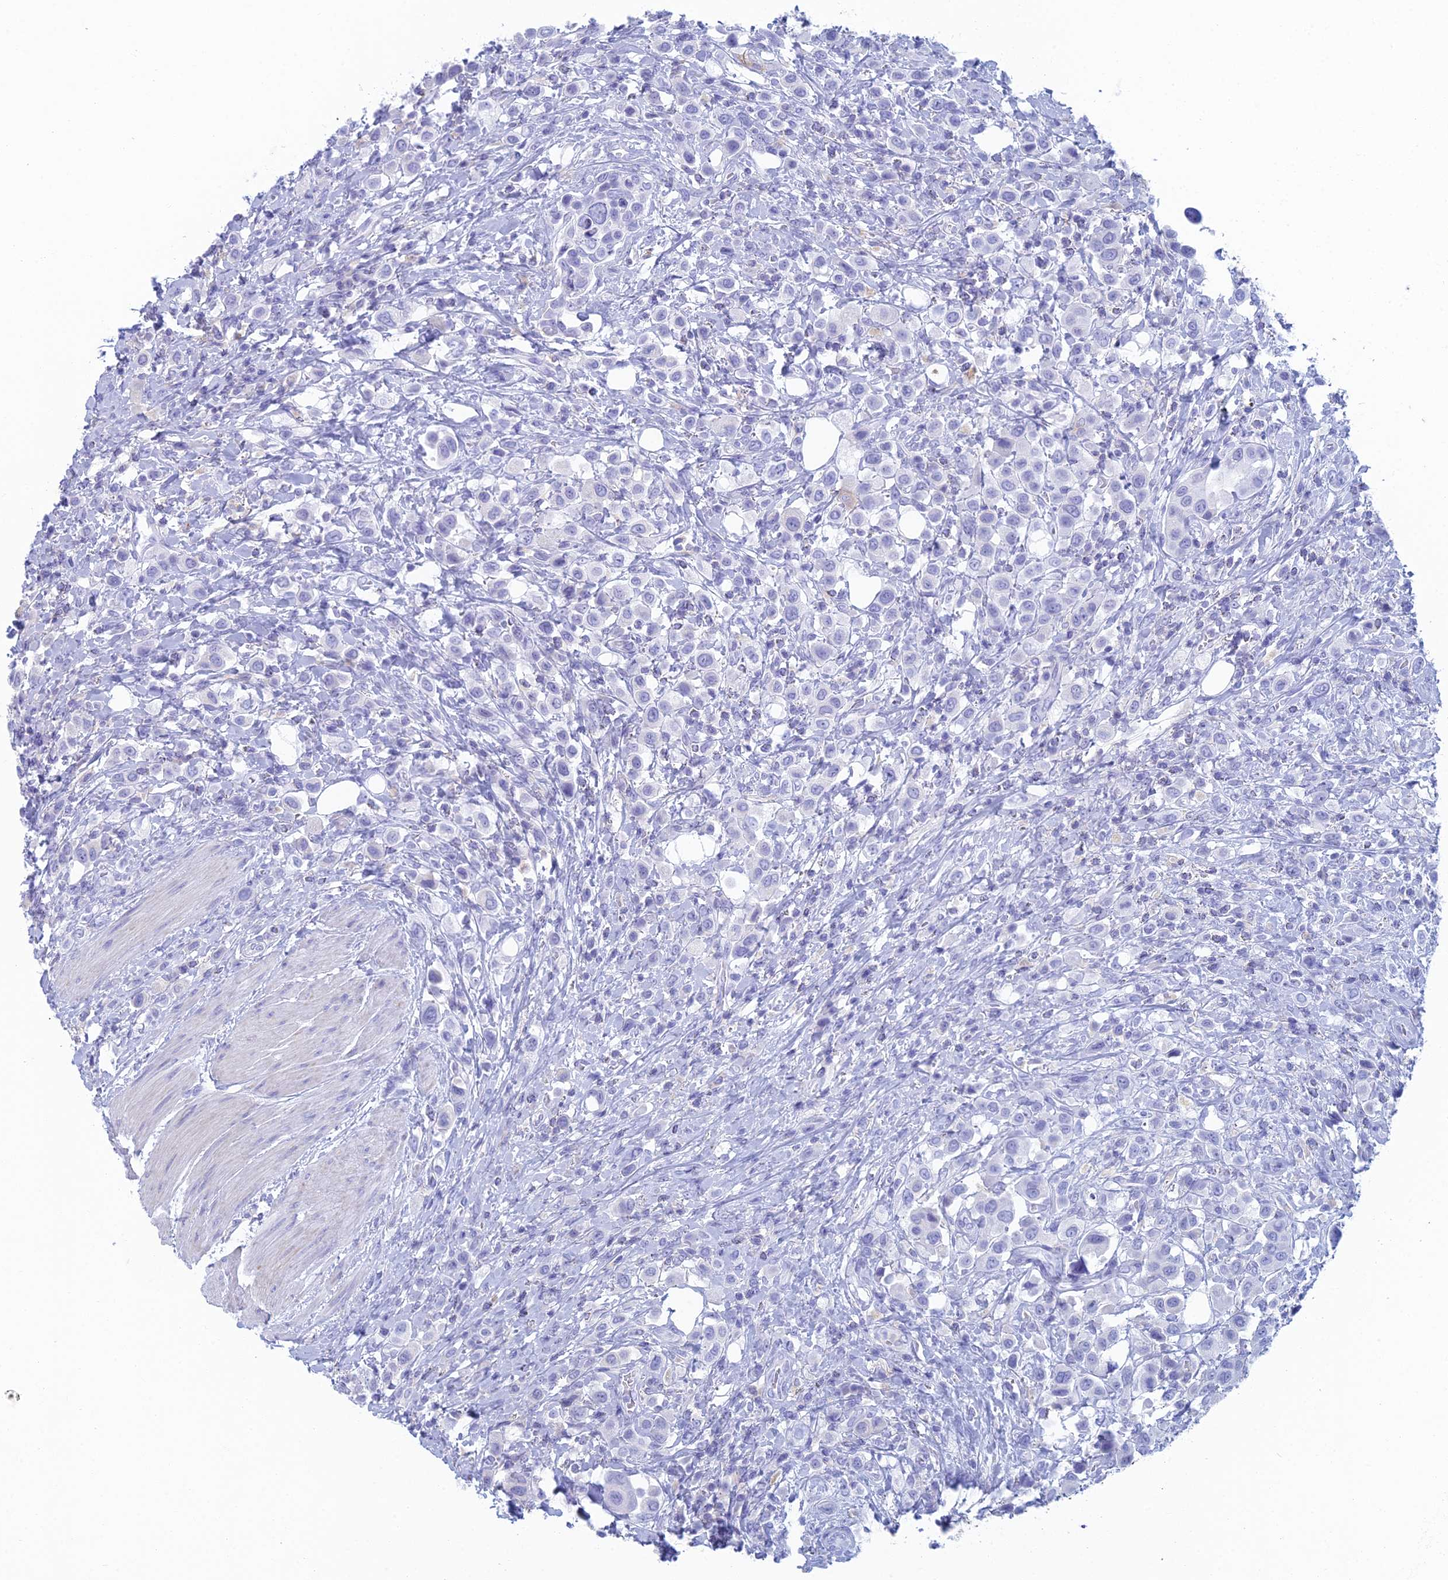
{"staining": {"intensity": "negative", "quantity": "none", "location": "none"}, "tissue": "urothelial cancer", "cell_type": "Tumor cells", "image_type": "cancer", "snomed": [{"axis": "morphology", "description": "Urothelial carcinoma, High grade"}, {"axis": "topography", "description": "Urinary bladder"}], "caption": "The image exhibits no significant staining in tumor cells of high-grade urothelial carcinoma.", "gene": "FERD3L", "patient": {"sex": "male", "age": 50}}